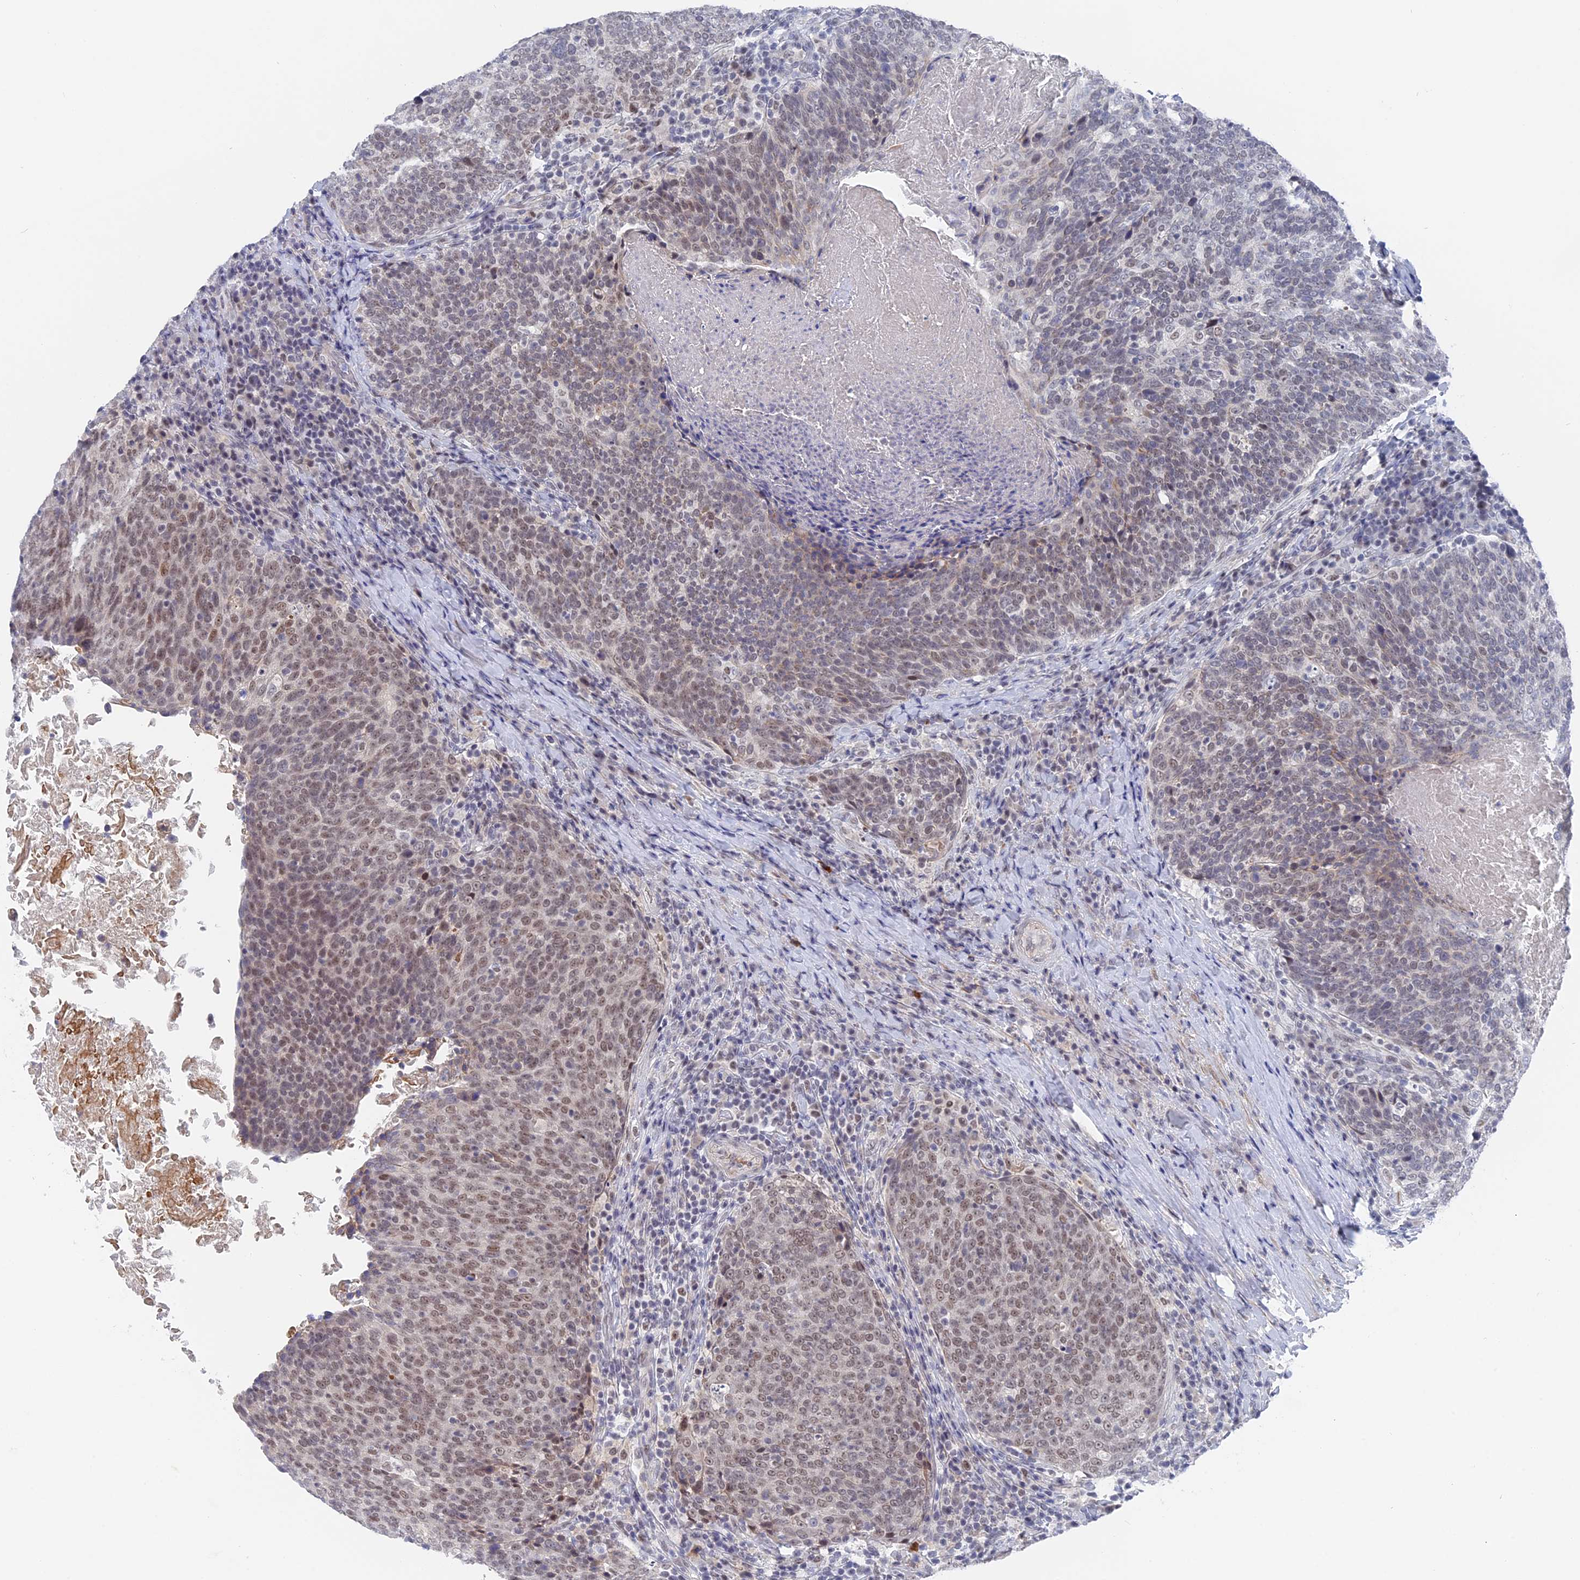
{"staining": {"intensity": "weak", "quantity": ">75%", "location": "nuclear"}, "tissue": "head and neck cancer", "cell_type": "Tumor cells", "image_type": "cancer", "snomed": [{"axis": "morphology", "description": "Squamous cell carcinoma, NOS"}, {"axis": "morphology", "description": "Squamous cell carcinoma, metastatic, NOS"}, {"axis": "topography", "description": "Lymph node"}, {"axis": "topography", "description": "Head-Neck"}], "caption": "Weak nuclear expression for a protein is appreciated in about >75% of tumor cells of head and neck squamous cell carcinoma using immunohistochemistry (IHC).", "gene": "BRD2", "patient": {"sex": "male", "age": 62}}